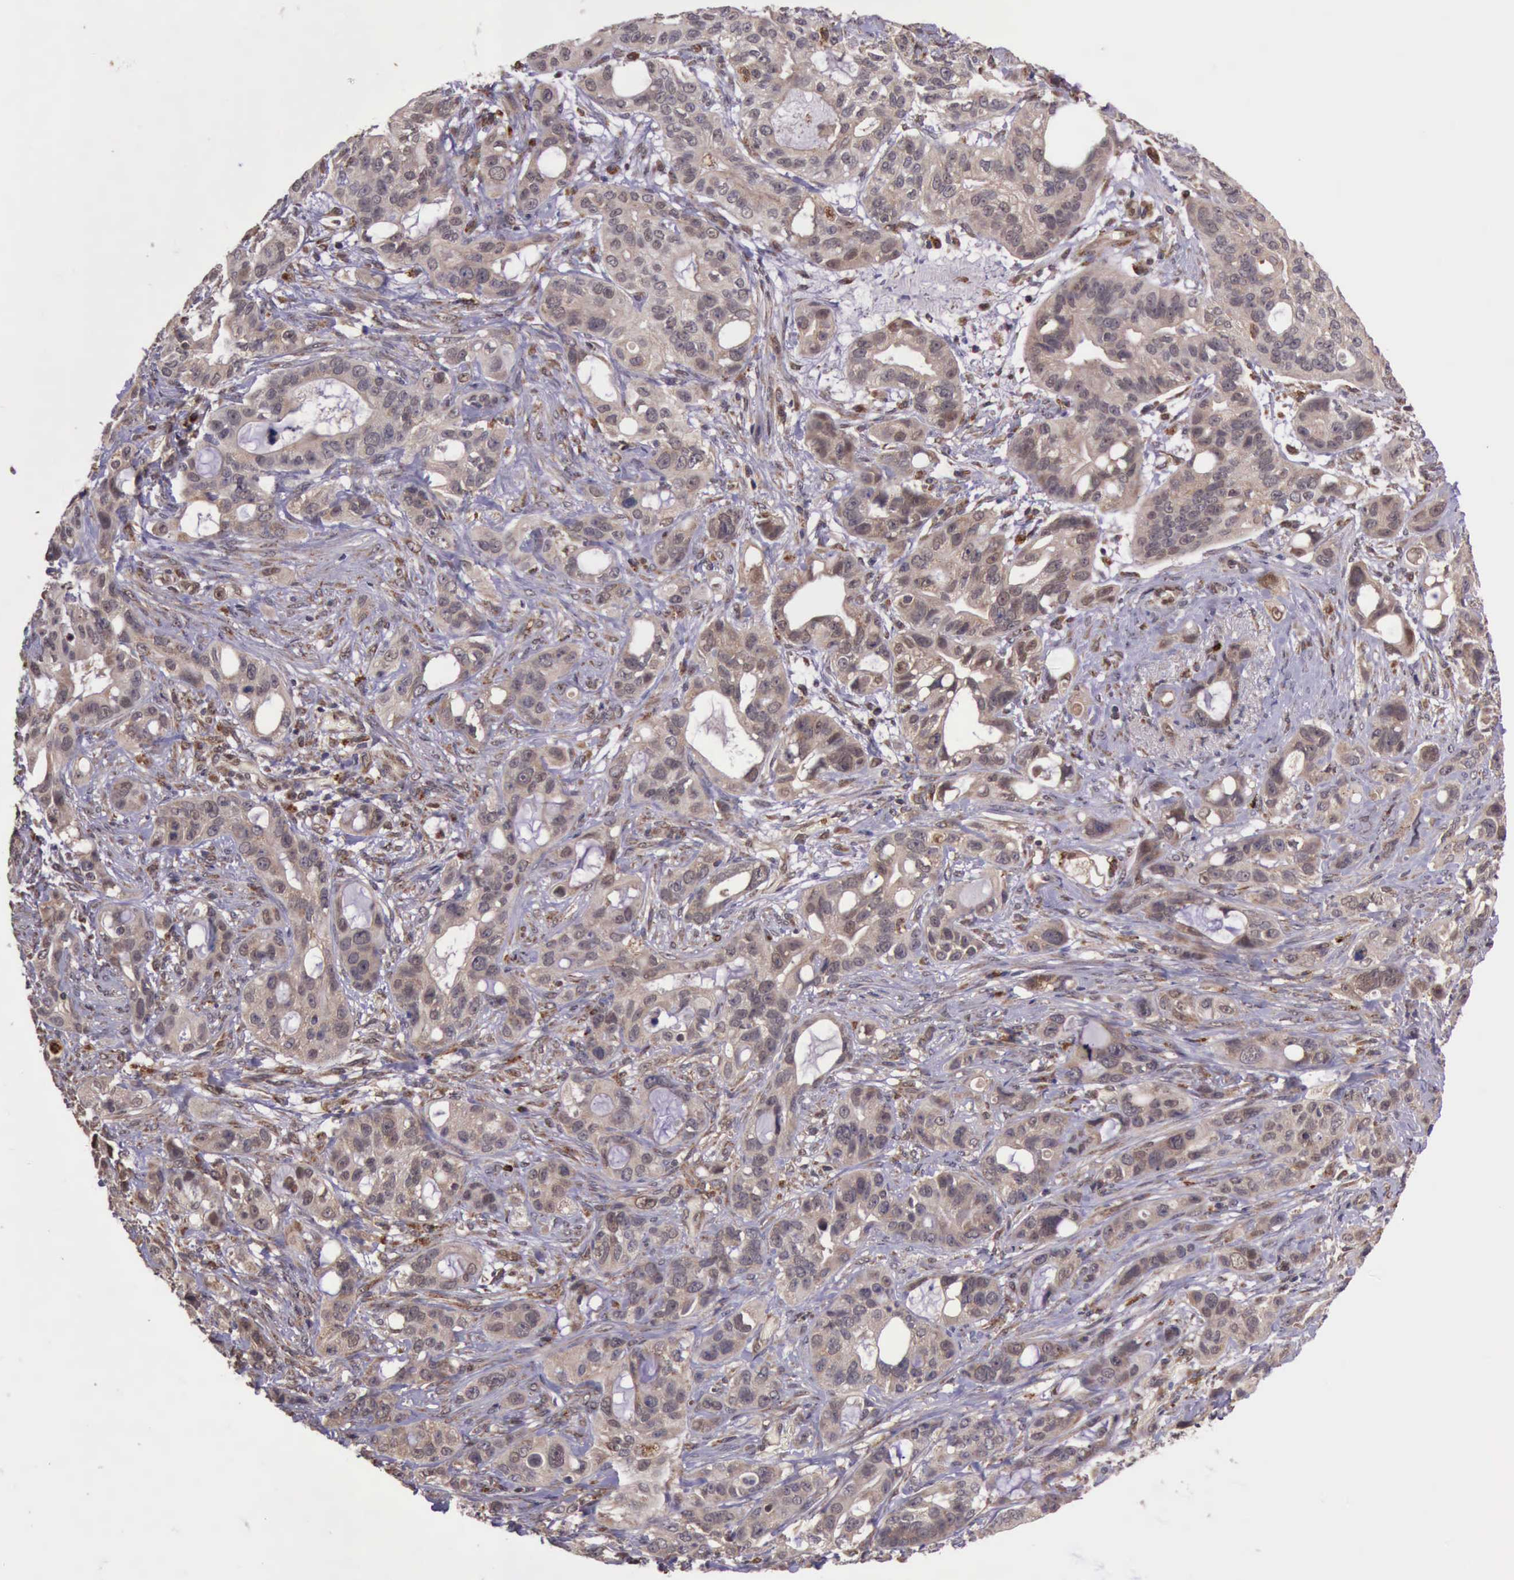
{"staining": {"intensity": "moderate", "quantity": ">75%", "location": "cytoplasmic/membranous"}, "tissue": "stomach cancer", "cell_type": "Tumor cells", "image_type": "cancer", "snomed": [{"axis": "morphology", "description": "Adenocarcinoma, NOS"}, {"axis": "topography", "description": "Stomach, upper"}], "caption": "High-magnification brightfield microscopy of stomach adenocarcinoma stained with DAB (3,3'-diaminobenzidine) (brown) and counterstained with hematoxylin (blue). tumor cells exhibit moderate cytoplasmic/membranous positivity is identified in about>75% of cells.", "gene": "ARMCX3", "patient": {"sex": "male", "age": 47}}